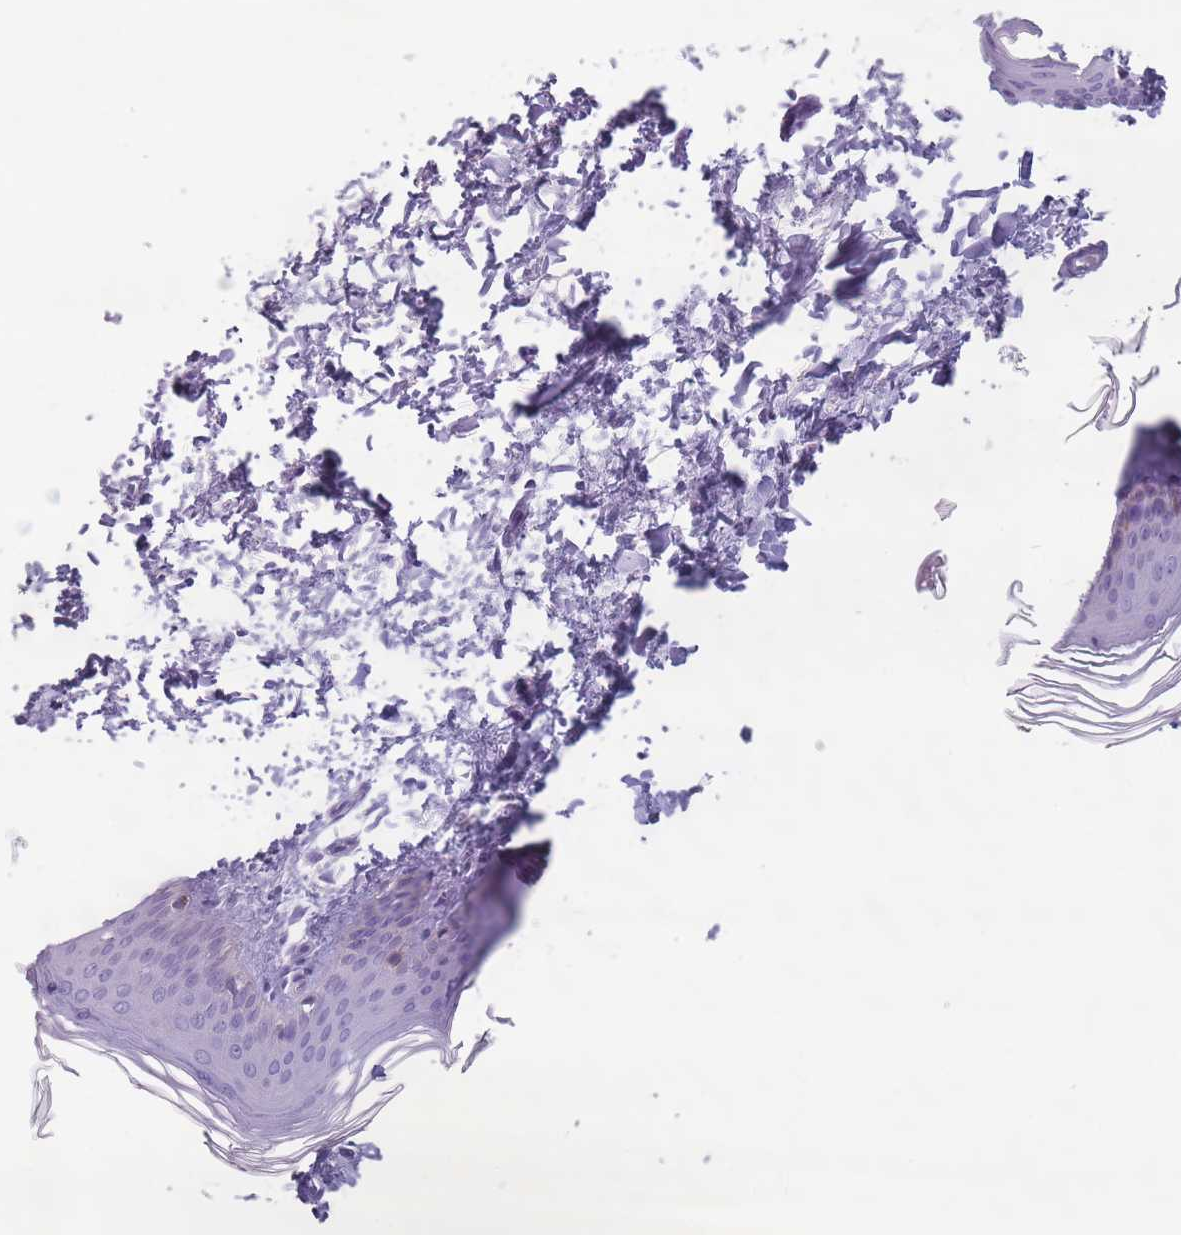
{"staining": {"intensity": "negative", "quantity": "none", "location": "none"}, "tissue": "skin", "cell_type": "Fibroblasts", "image_type": "normal", "snomed": [{"axis": "morphology", "description": "Normal tissue, NOS"}, {"axis": "topography", "description": "Skin"}], "caption": "Immunohistochemistry (IHC) of normal human skin reveals no expression in fibroblasts. (DAB immunohistochemistry (IHC), high magnification).", "gene": "HYOU1", "patient": {"sex": "female", "age": 27}}